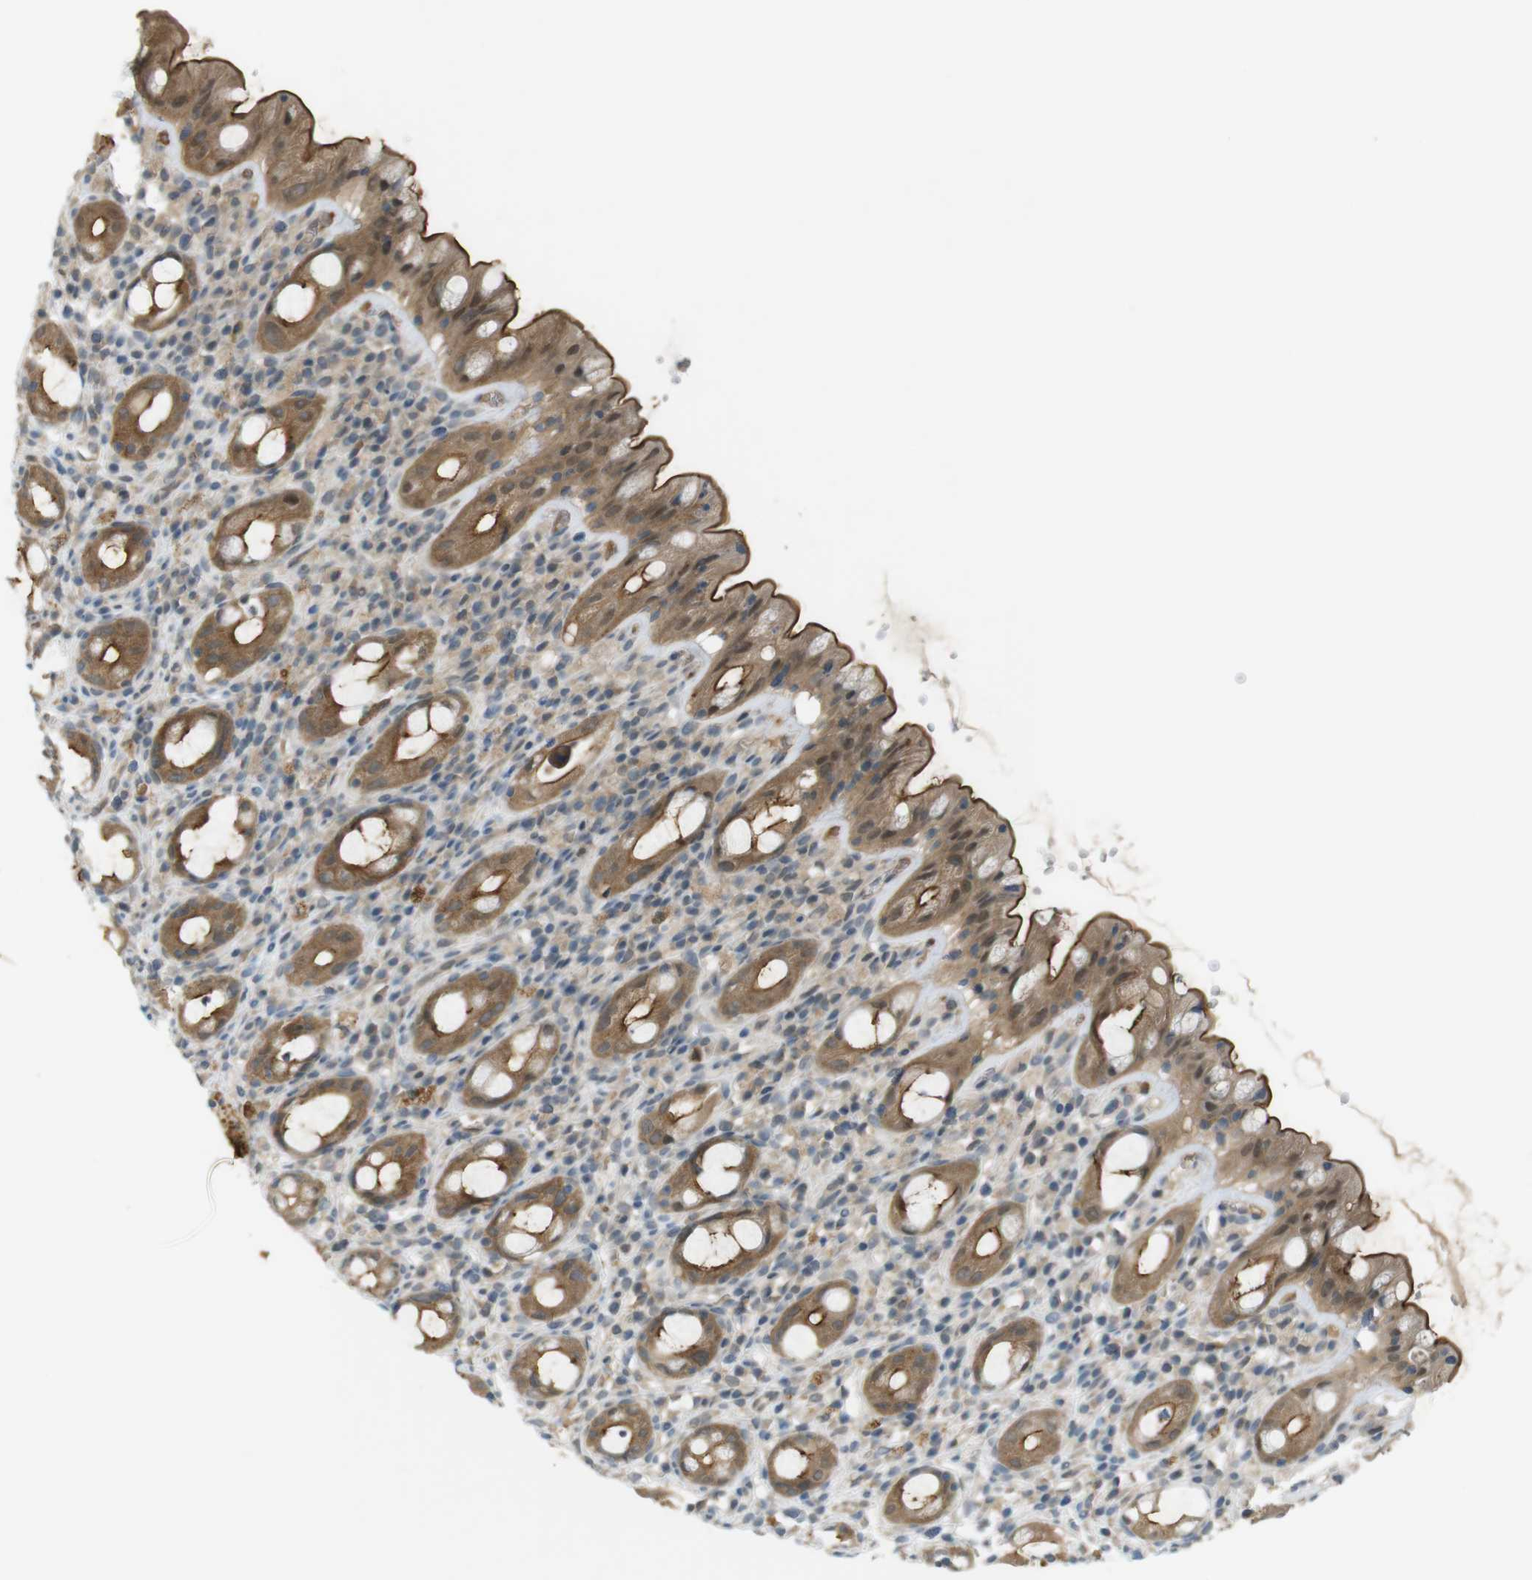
{"staining": {"intensity": "moderate", "quantity": ">75%", "location": "cytoplasmic/membranous"}, "tissue": "rectum", "cell_type": "Glandular cells", "image_type": "normal", "snomed": [{"axis": "morphology", "description": "Normal tissue, NOS"}, {"axis": "topography", "description": "Rectum"}], "caption": "DAB (3,3'-diaminobenzidine) immunohistochemical staining of unremarkable human rectum reveals moderate cytoplasmic/membranous protein staining in approximately >75% of glandular cells.", "gene": "ZDHHC20", "patient": {"sex": "male", "age": 44}}